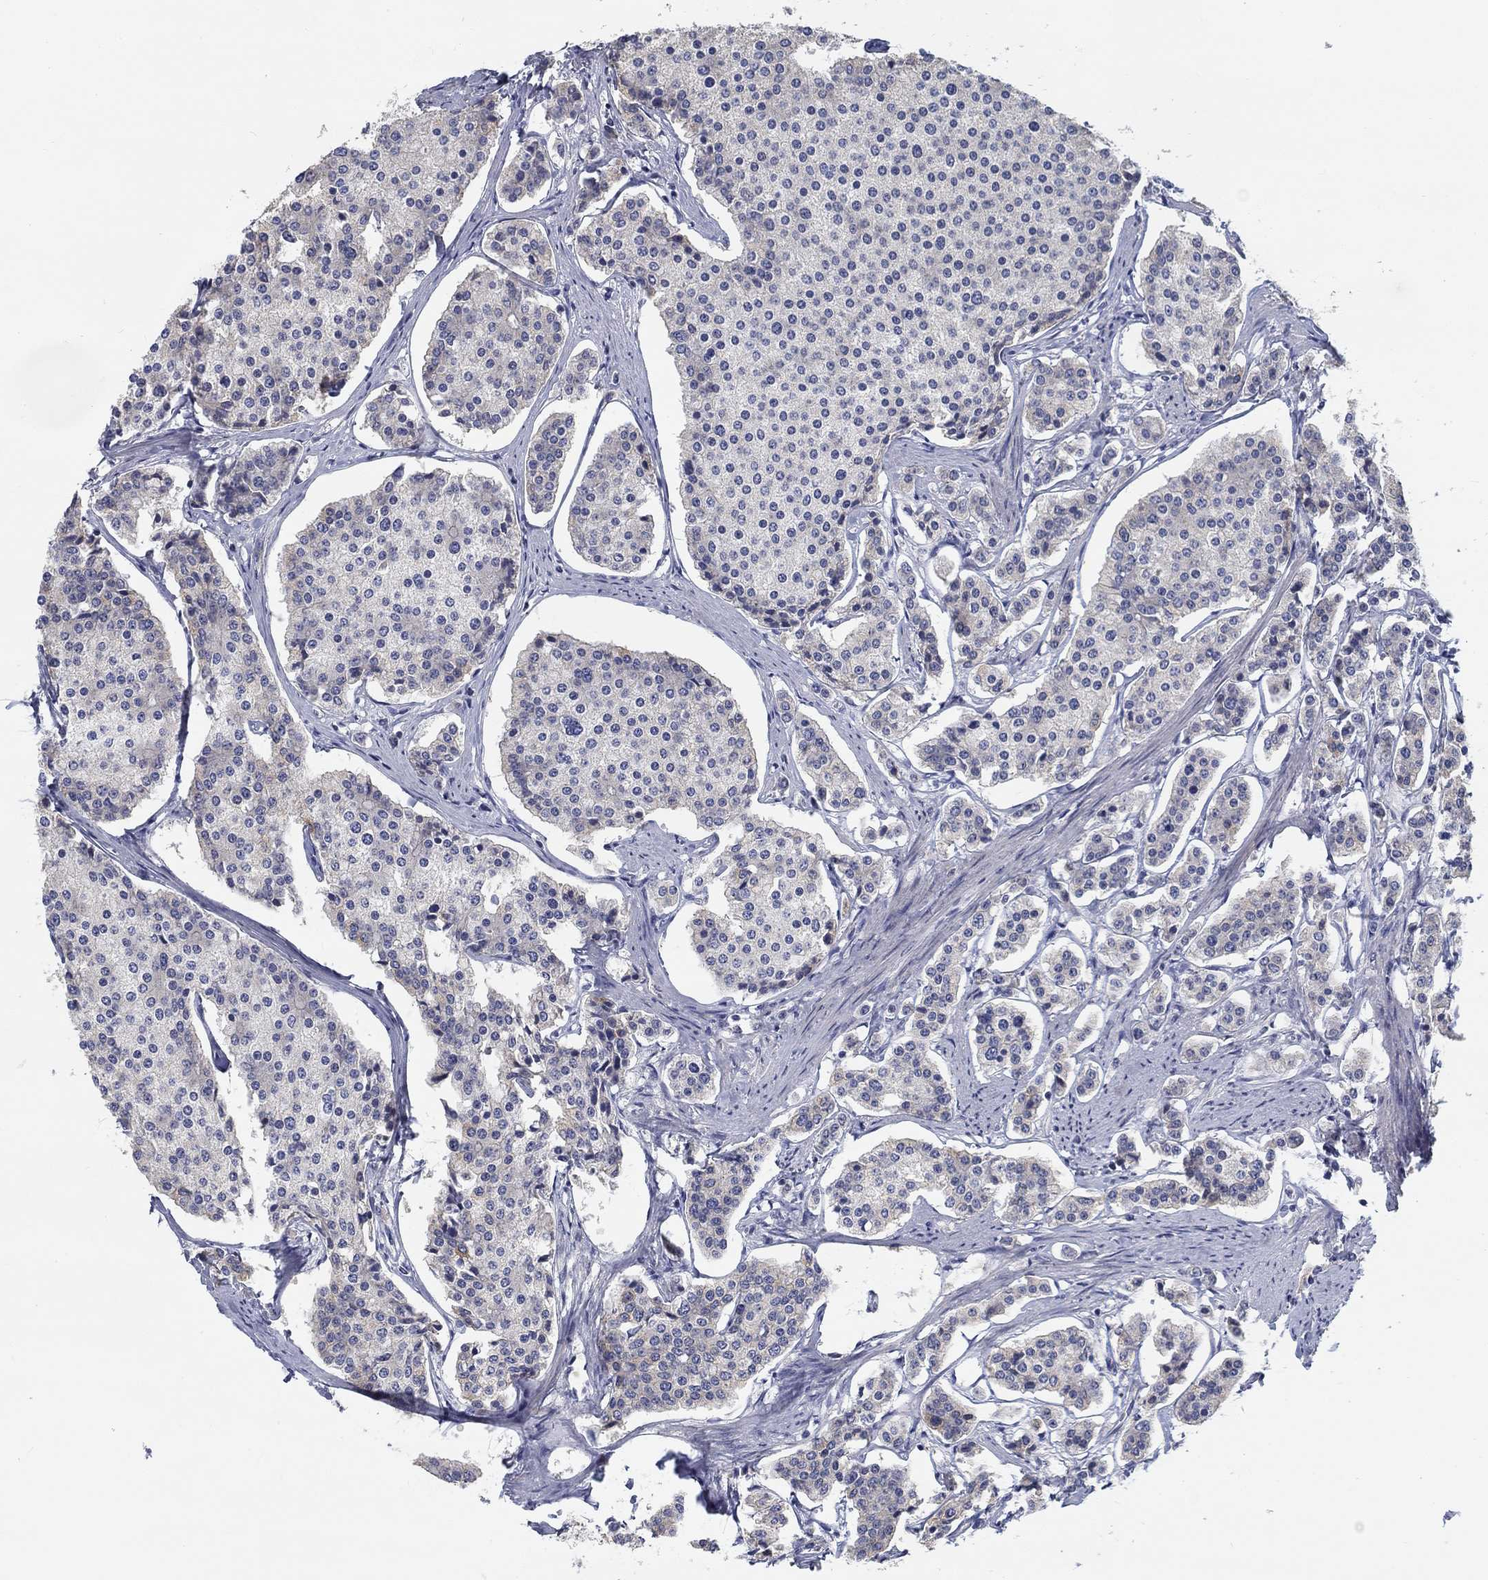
{"staining": {"intensity": "negative", "quantity": "none", "location": "none"}, "tissue": "carcinoid", "cell_type": "Tumor cells", "image_type": "cancer", "snomed": [{"axis": "morphology", "description": "Carcinoid, malignant, NOS"}, {"axis": "topography", "description": "Small intestine"}], "caption": "This is an immunohistochemistry photomicrograph of human malignant carcinoid. There is no positivity in tumor cells.", "gene": "PRC1", "patient": {"sex": "female", "age": 65}}